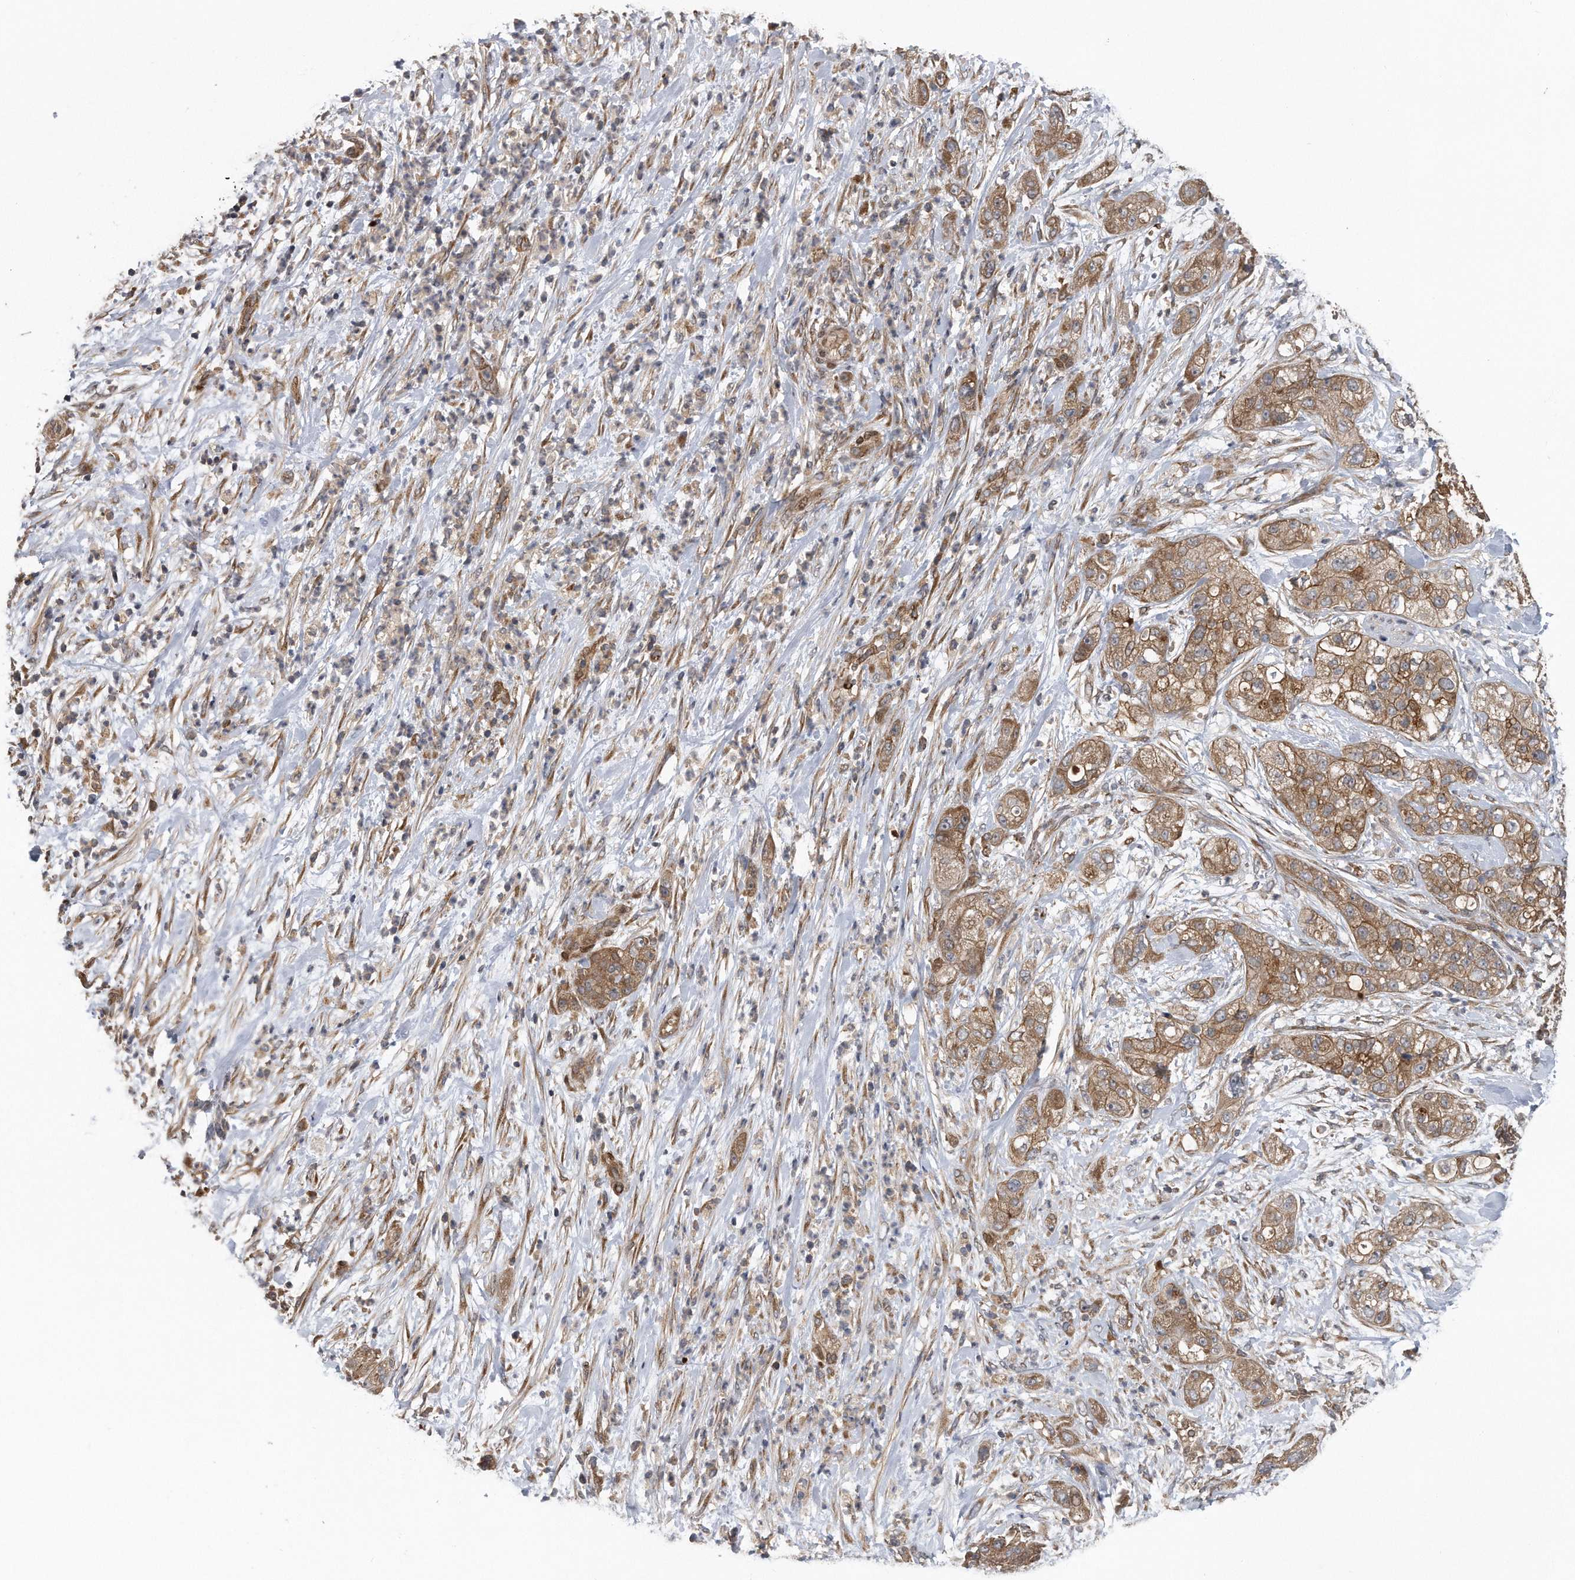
{"staining": {"intensity": "moderate", "quantity": ">75%", "location": "cytoplasmic/membranous"}, "tissue": "pancreatic cancer", "cell_type": "Tumor cells", "image_type": "cancer", "snomed": [{"axis": "morphology", "description": "Adenocarcinoma, NOS"}, {"axis": "topography", "description": "Pancreas"}], "caption": "Pancreatic adenocarcinoma tissue demonstrates moderate cytoplasmic/membranous staining in approximately >75% of tumor cells", "gene": "ZNF79", "patient": {"sex": "female", "age": 78}}